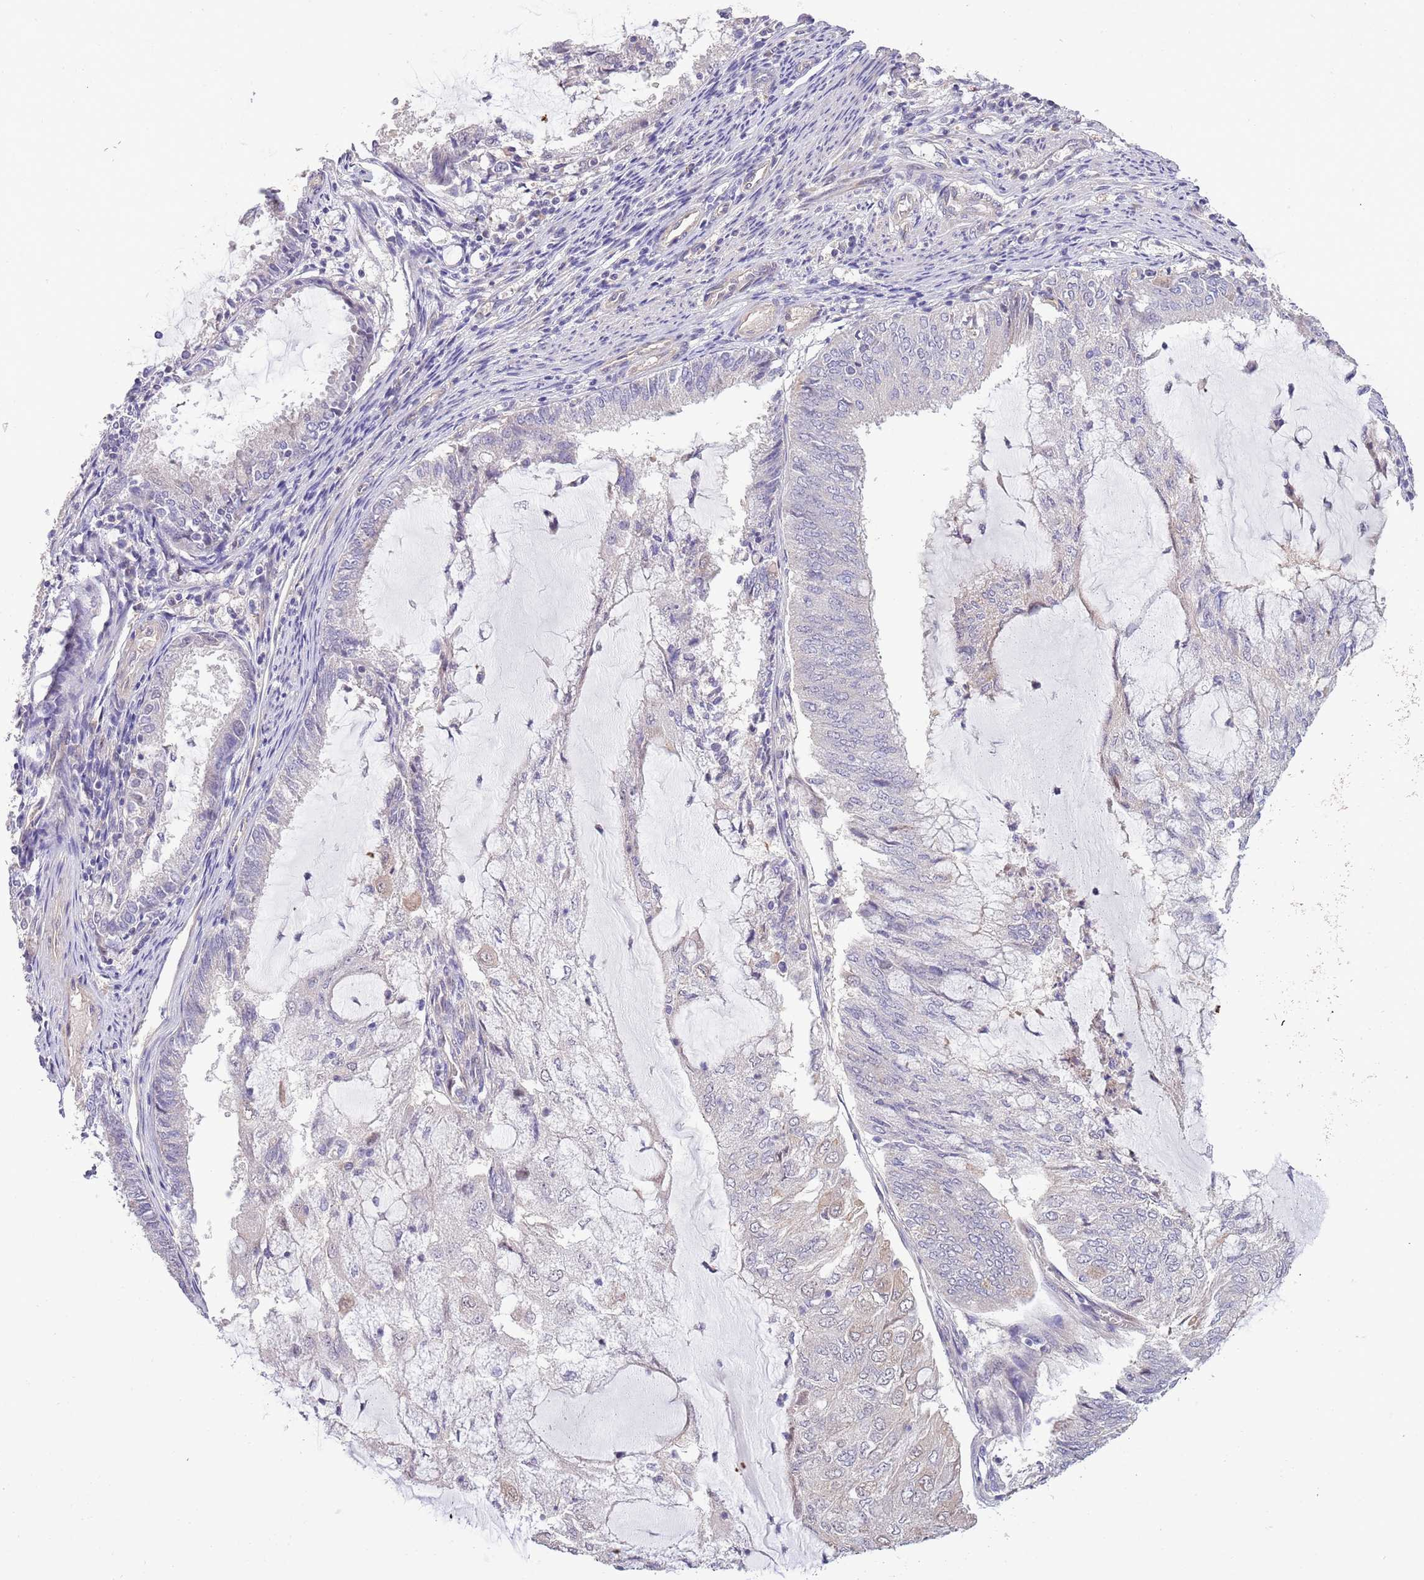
{"staining": {"intensity": "weak", "quantity": "<25%", "location": "cytoplasmic/membranous"}, "tissue": "endometrial cancer", "cell_type": "Tumor cells", "image_type": "cancer", "snomed": [{"axis": "morphology", "description": "Adenocarcinoma, NOS"}, {"axis": "topography", "description": "Endometrium"}], "caption": "DAB (3,3'-diaminobenzidine) immunohistochemical staining of endometrial cancer (adenocarcinoma) reveals no significant expression in tumor cells.", "gene": "LIPJ", "patient": {"sex": "female", "age": 81}}